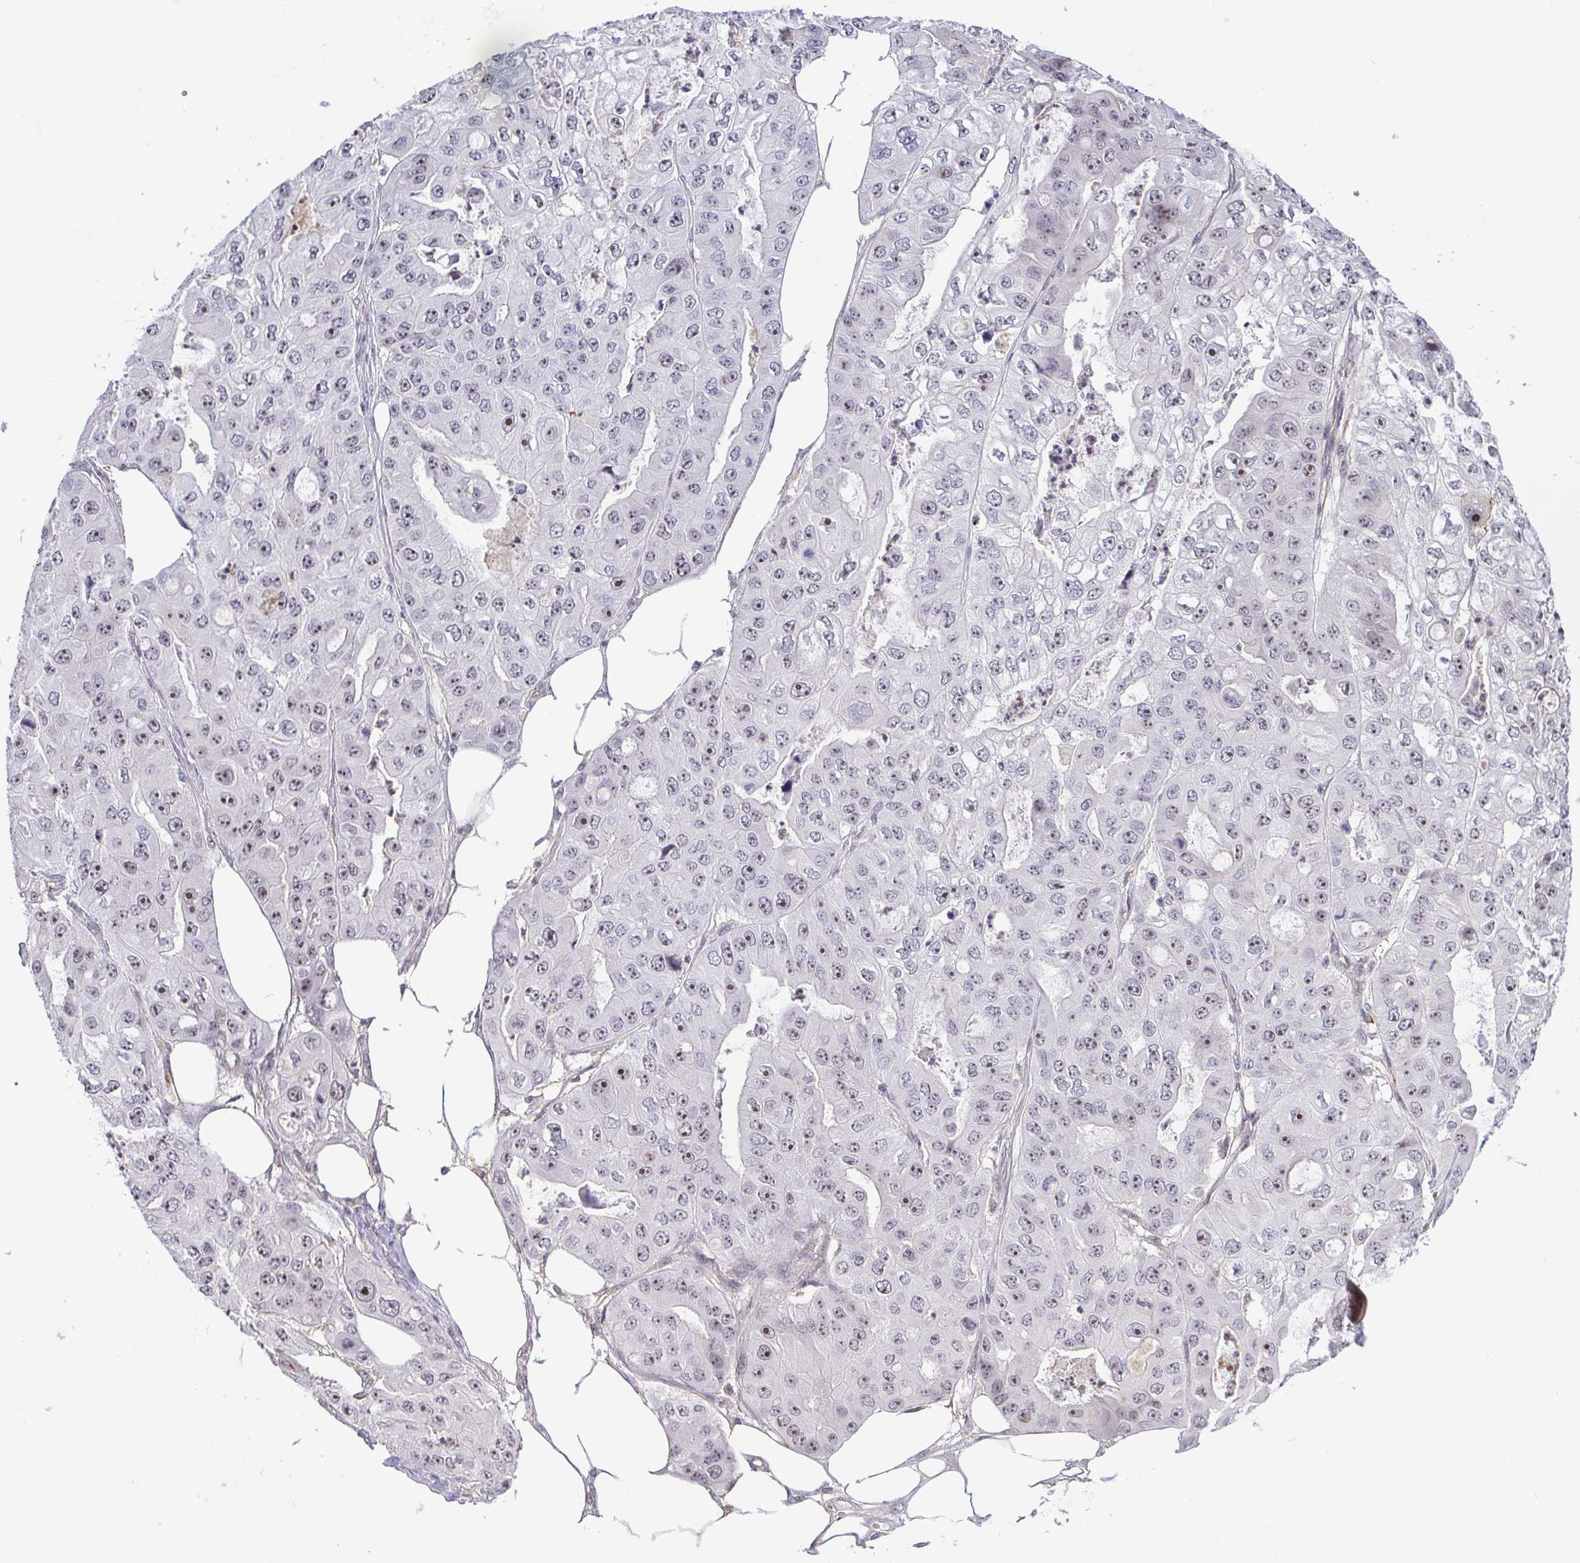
{"staining": {"intensity": "moderate", "quantity": "<25%", "location": "nuclear"}, "tissue": "ovarian cancer", "cell_type": "Tumor cells", "image_type": "cancer", "snomed": [{"axis": "morphology", "description": "Cystadenocarcinoma, serous, NOS"}, {"axis": "topography", "description": "Ovary"}], "caption": "Tumor cells exhibit low levels of moderate nuclear positivity in about <25% of cells in ovarian cancer.", "gene": "RSL24D1", "patient": {"sex": "female", "age": 56}}